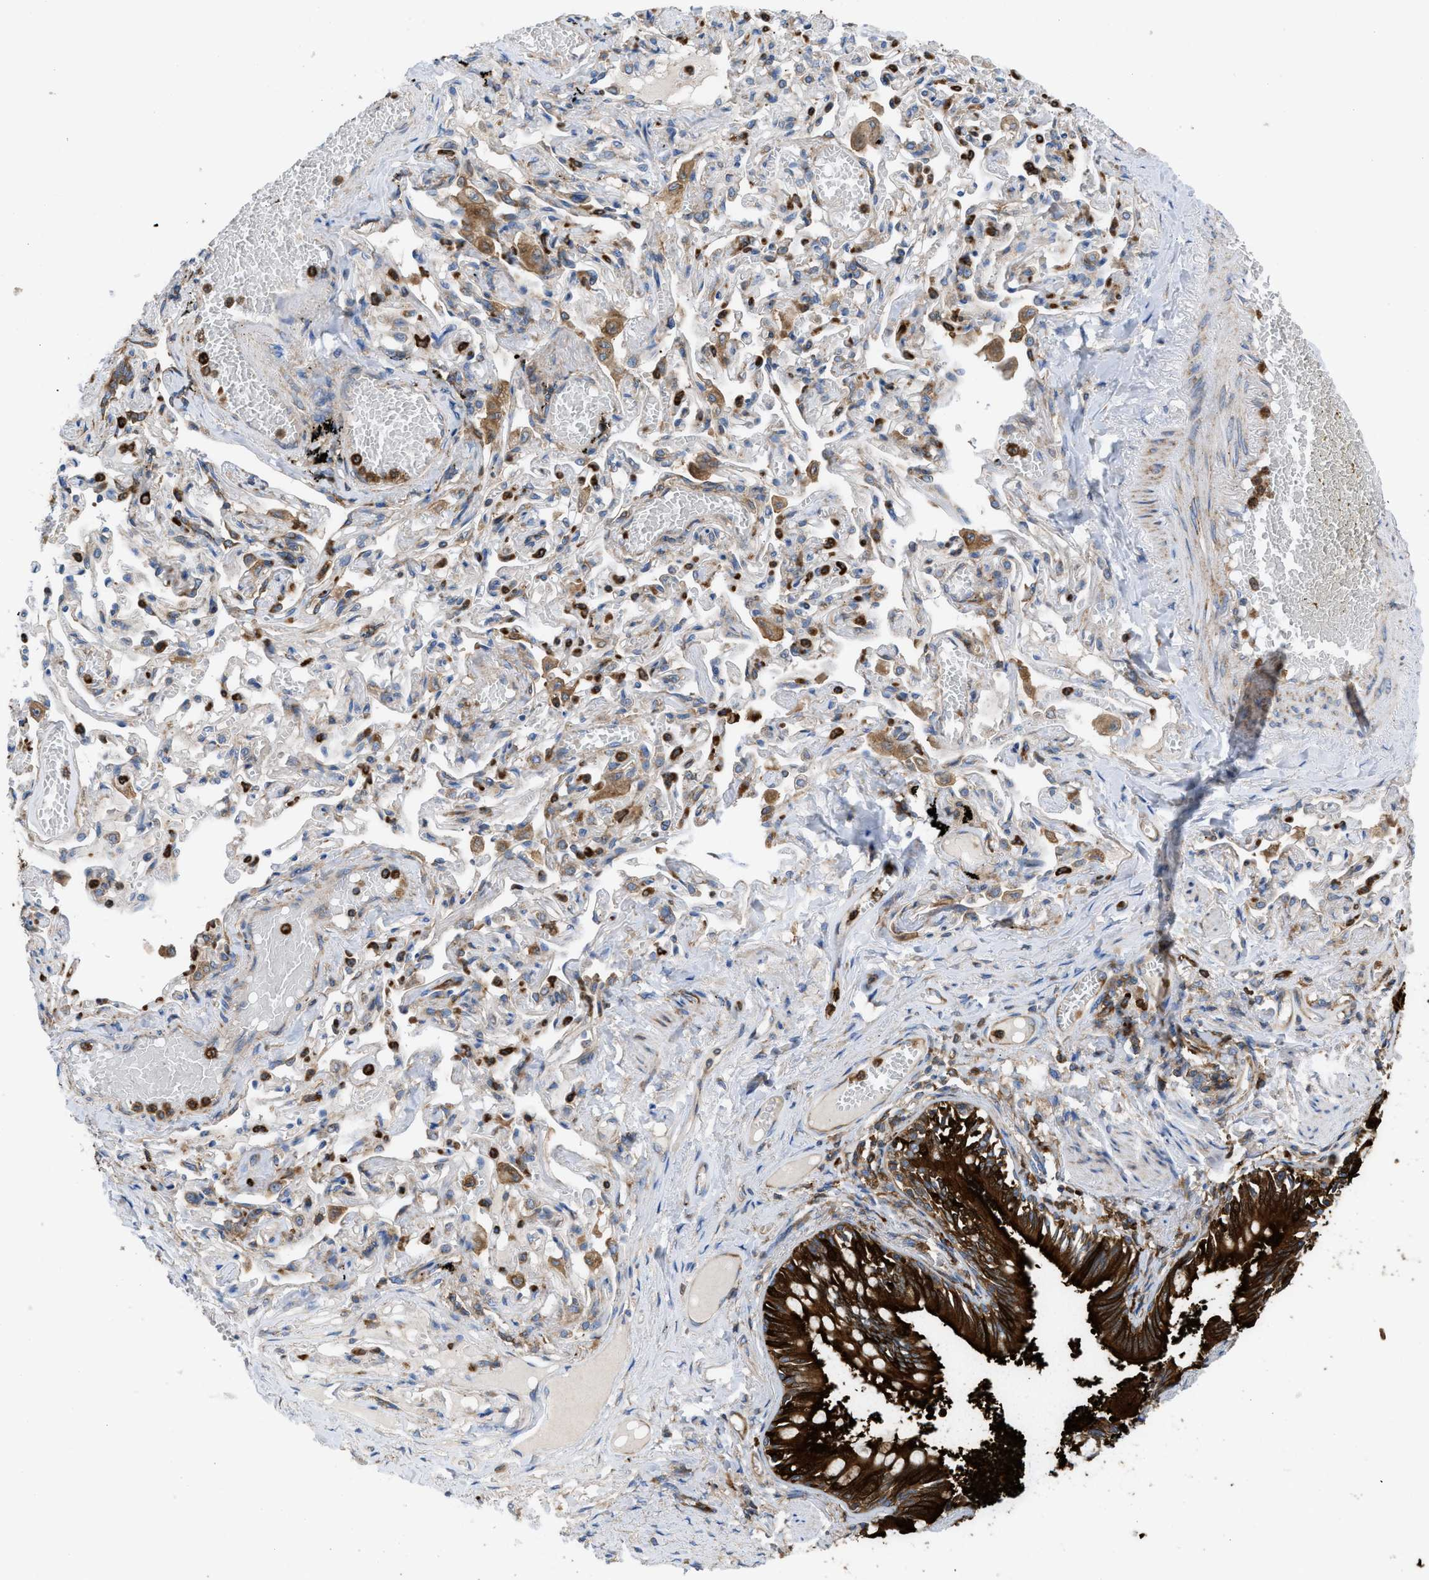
{"staining": {"intensity": "strong", "quantity": ">75%", "location": "cytoplasmic/membranous"}, "tissue": "bronchus", "cell_type": "Respiratory epithelial cells", "image_type": "normal", "snomed": [{"axis": "morphology", "description": "Normal tissue, NOS"}, {"axis": "morphology", "description": "Inflammation, NOS"}, {"axis": "topography", "description": "Cartilage tissue"}, {"axis": "topography", "description": "Lung"}], "caption": "IHC micrograph of unremarkable bronchus: human bronchus stained using immunohistochemistry exhibits high levels of strong protein expression localized specifically in the cytoplasmic/membranous of respiratory epithelial cells, appearing as a cytoplasmic/membranous brown color.", "gene": "GPAT4", "patient": {"sex": "male", "age": 71}}